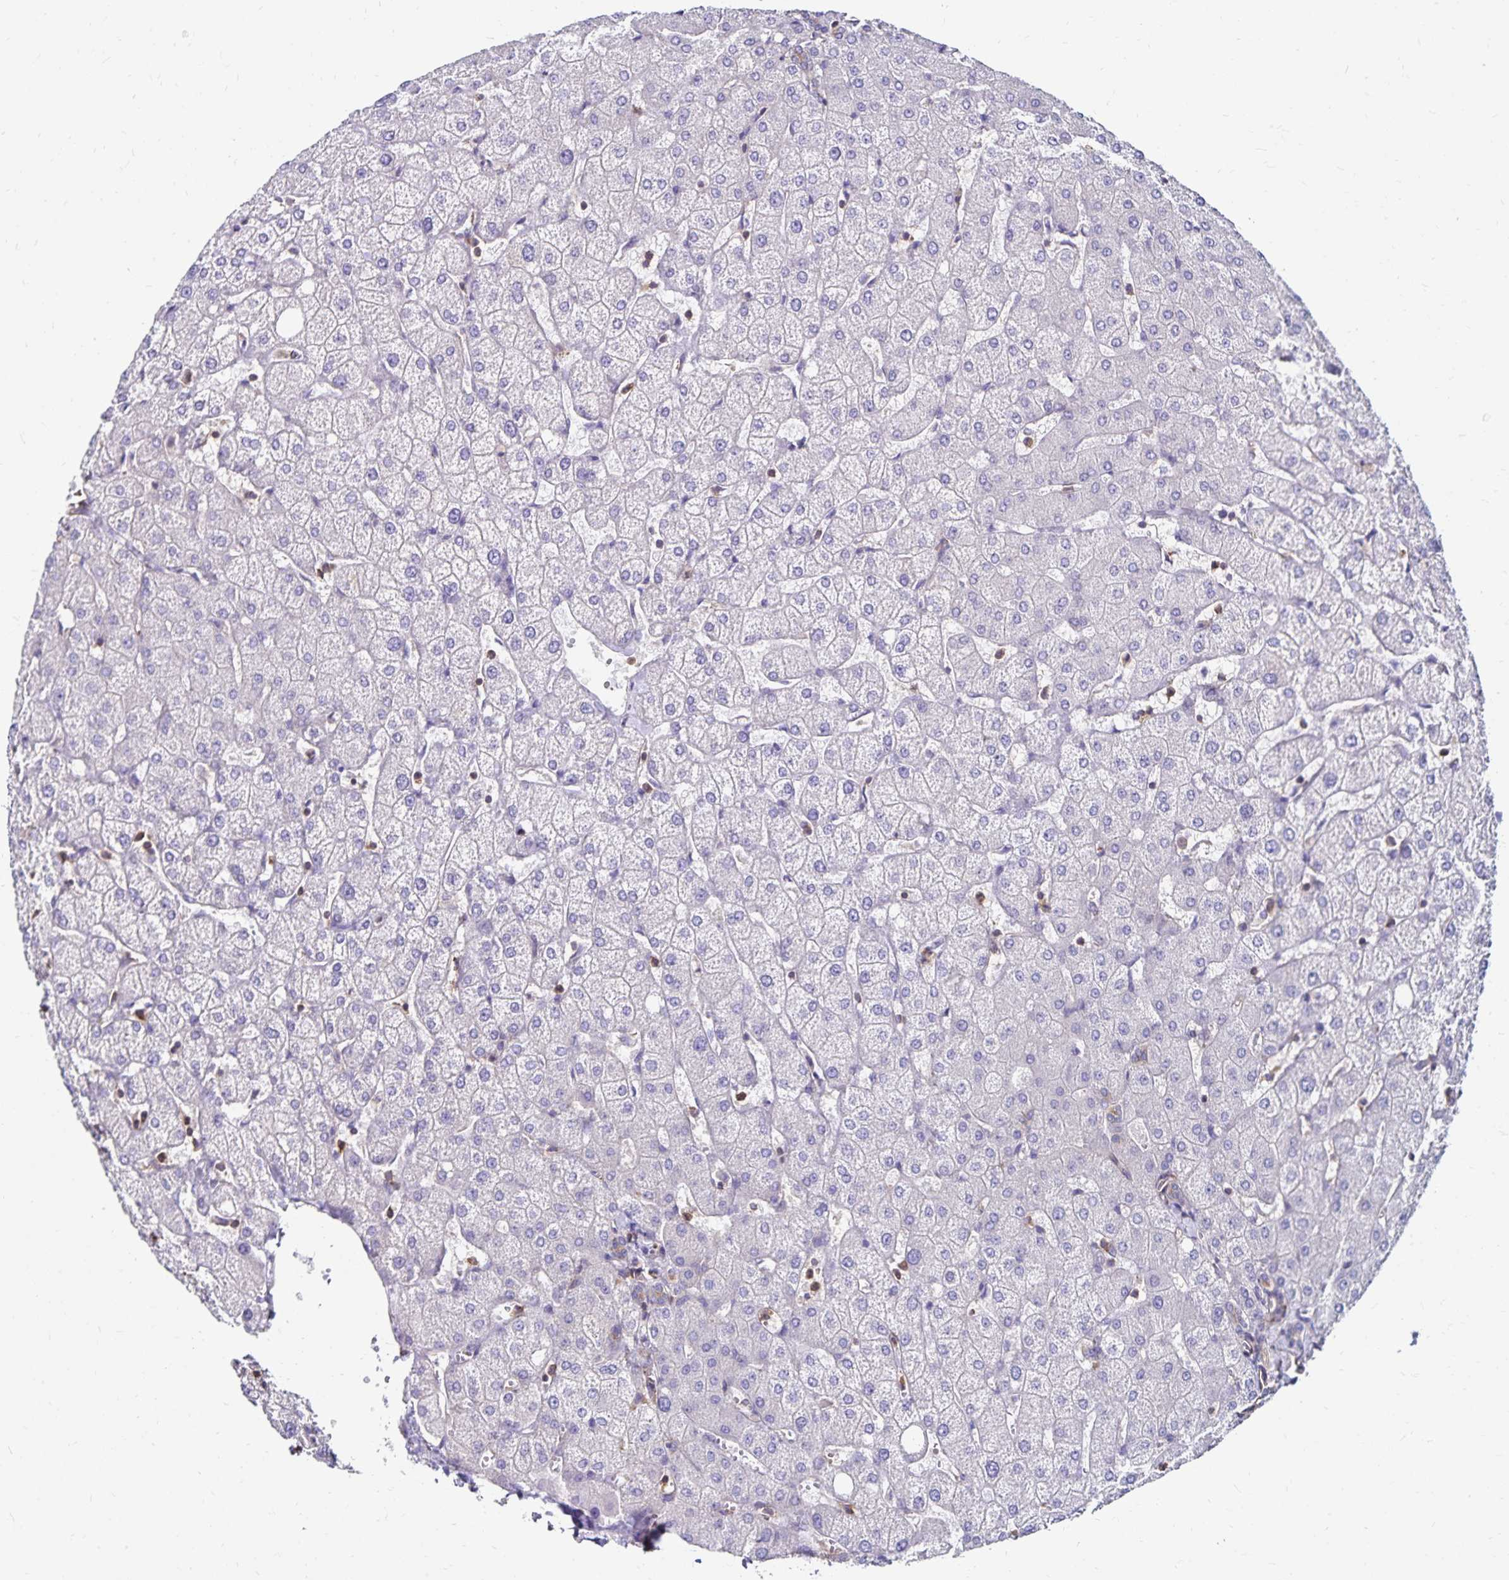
{"staining": {"intensity": "negative", "quantity": "none", "location": "none"}, "tissue": "liver", "cell_type": "Cholangiocytes", "image_type": "normal", "snomed": [{"axis": "morphology", "description": "Normal tissue, NOS"}, {"axis": "topography", "description": "Liver"}], "caption": "A histopathology image of liver stained for a protein exhibits no brown staining in cholangiocytes. The staining is performed using DAB (3,3'-diaminobenzidine) brown chromogen with nuclei counter-stained in using hematoxylin.", "gene": "RPRML", "patient": {"sex": "female", "age": 54}}